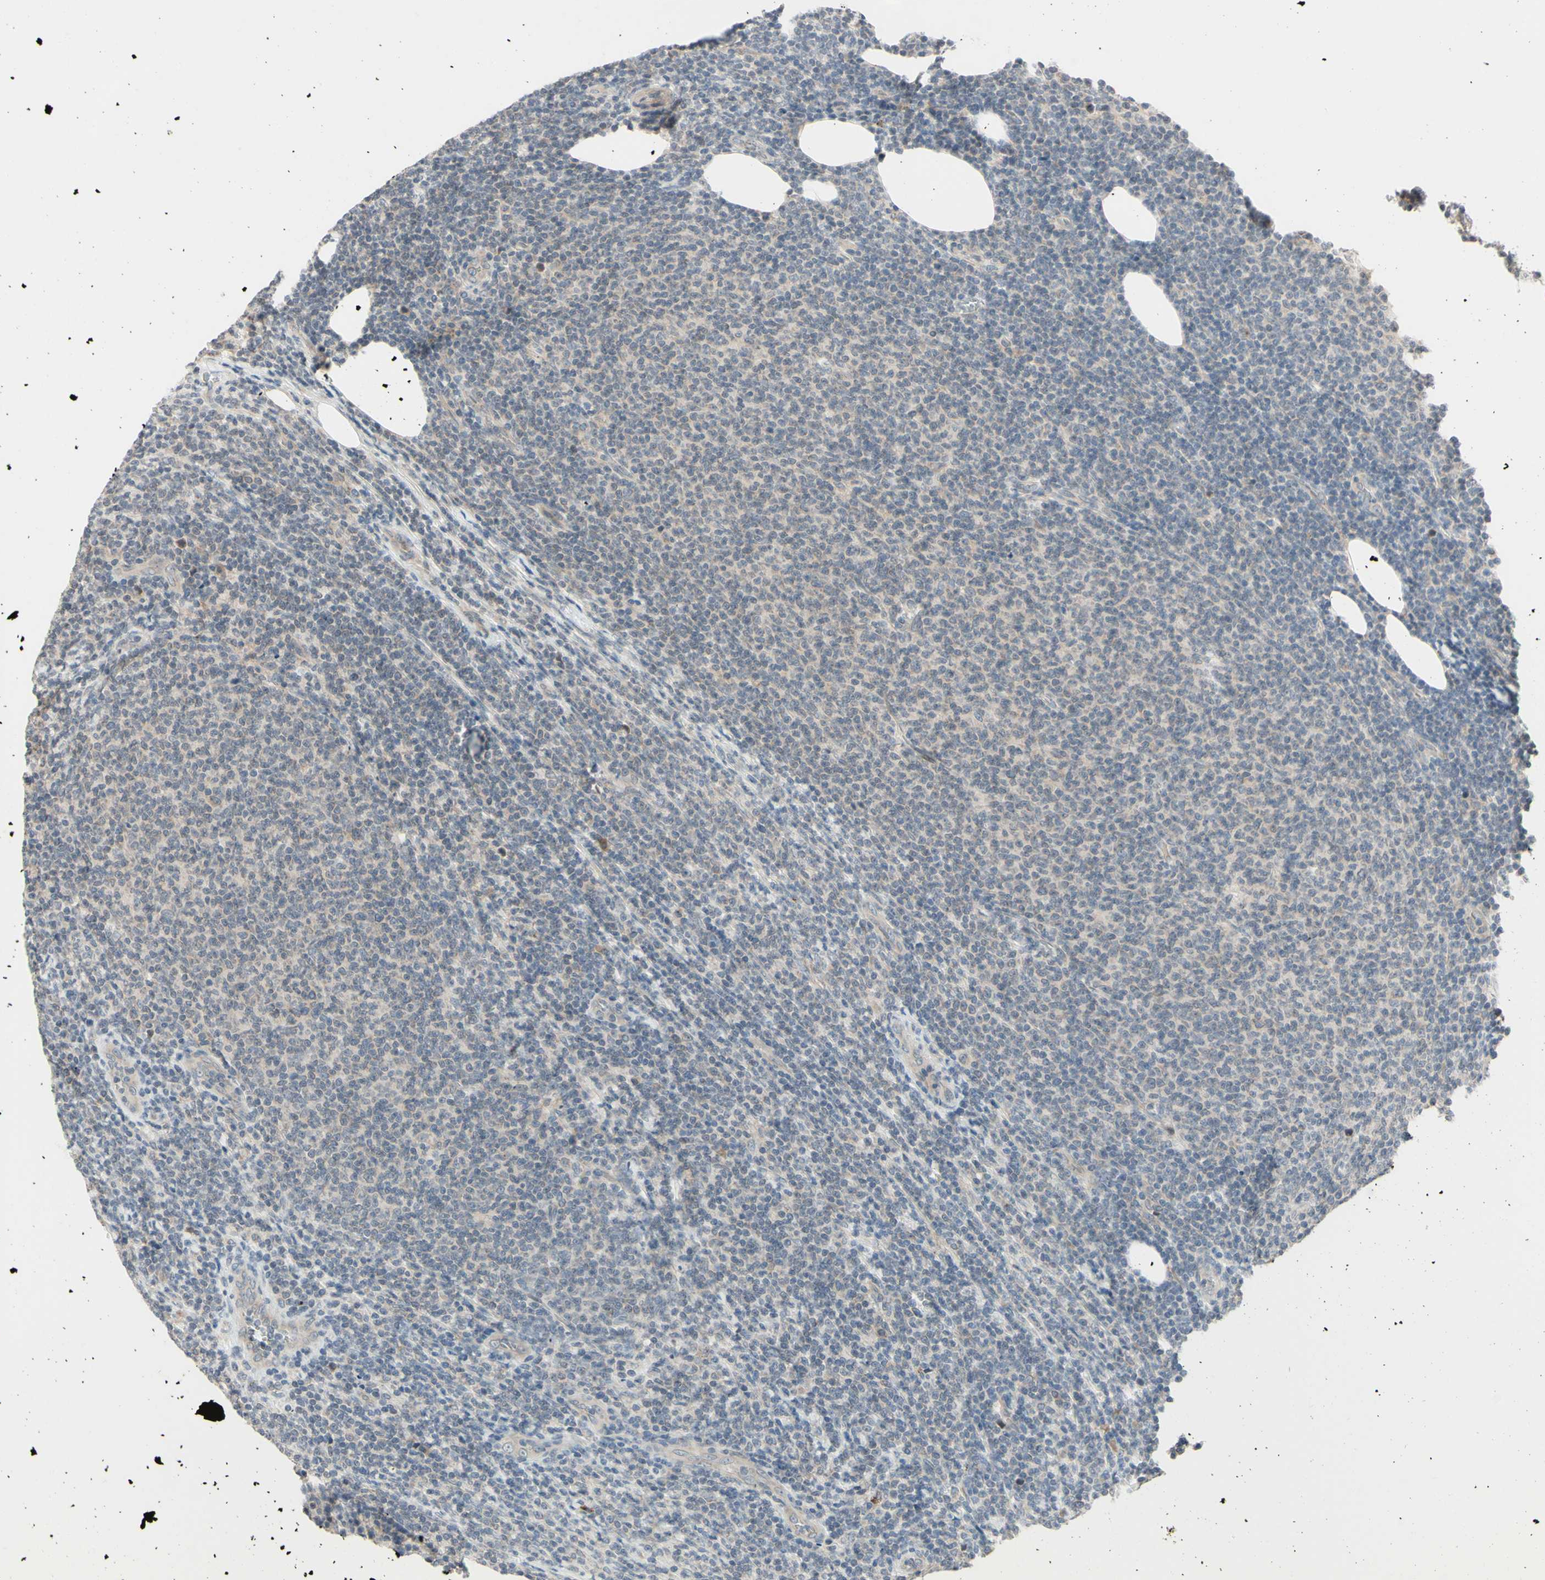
{"staining": {"intensity": "negative", "quantity": "none", "location": "none"}, "tissue": "lymphoma", "cell_type": "Tumor cells", "image_type": "cancer", "snomed": [{"axis": "morphology", "description": "Malignant lymphoma, non-Hodgkin's type, Low grade"}, {"axis": "topography", "description": "Lymph node"}], "caption": "Immunohistochemistry of malignant lymphoma, non-Hodgkin's type (low-grade) displays no positivity in tumor cells.", "gene": "ZW10", "patient": {"sex": "male", "age": 66}}